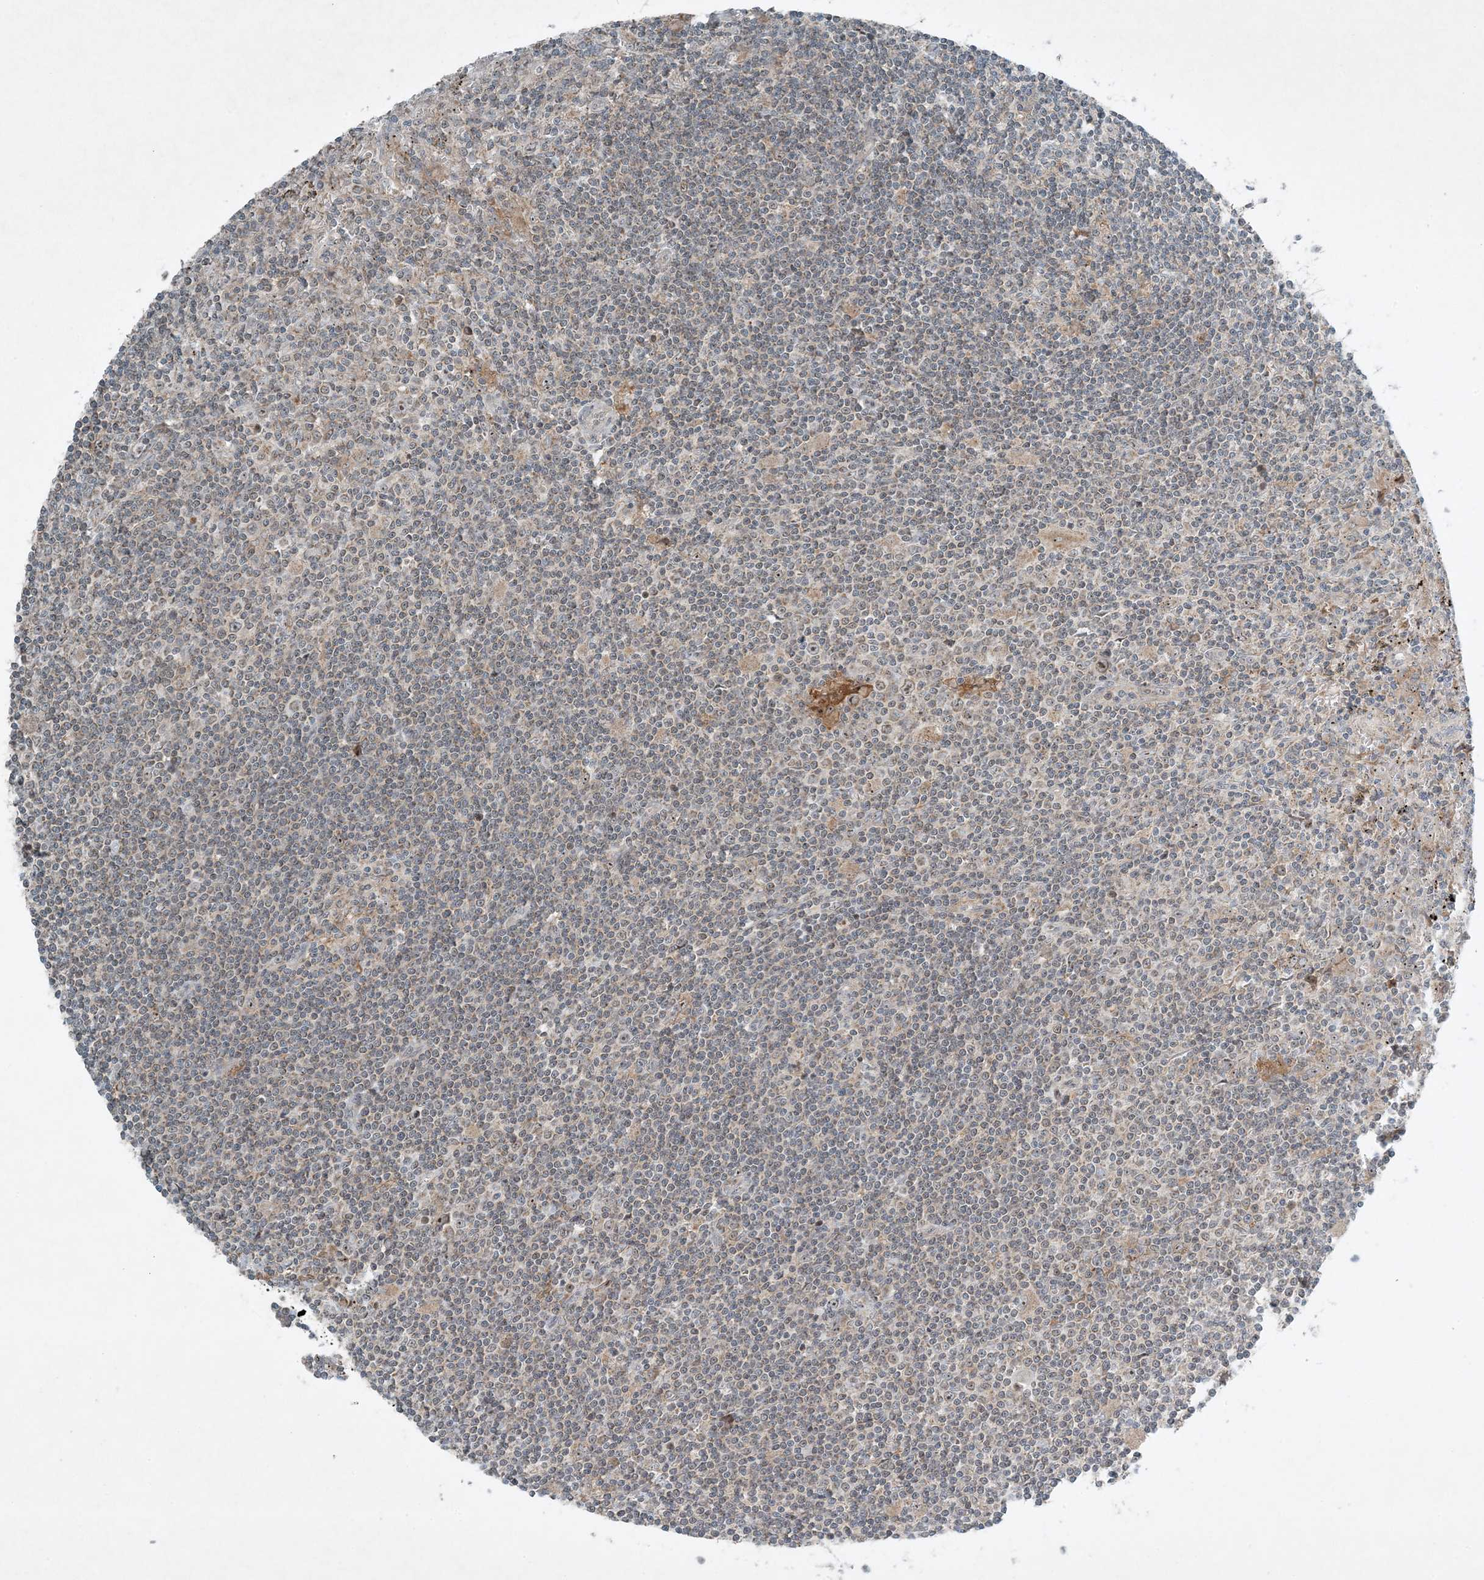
{"staining": {"intensity": "weak", "quantity": "<25%", "location": "cytoplasmic/membranous"}, "tissue": "lymphoma", "cell_type": "Tumor cells", "image_type": "cancer", "snomed": [{"axis": "morphology", "description": "Malignant lymphoma, non-Hodgkin's type, Low grade"}, {"axis": "topography", "description": "Spleen"}], "caption": "This is a photomicrograph of immunohistochemistry (IHC) staining of malignant lymphoma, non-Hodgkin's type (low-grade), which shows no staining in tumor cells. (DAB immunohistochemistry visualized using brightfield microscopy, high magnification).", "gene": "MITD1", "patient": {"sex": "male", "age": 76}}